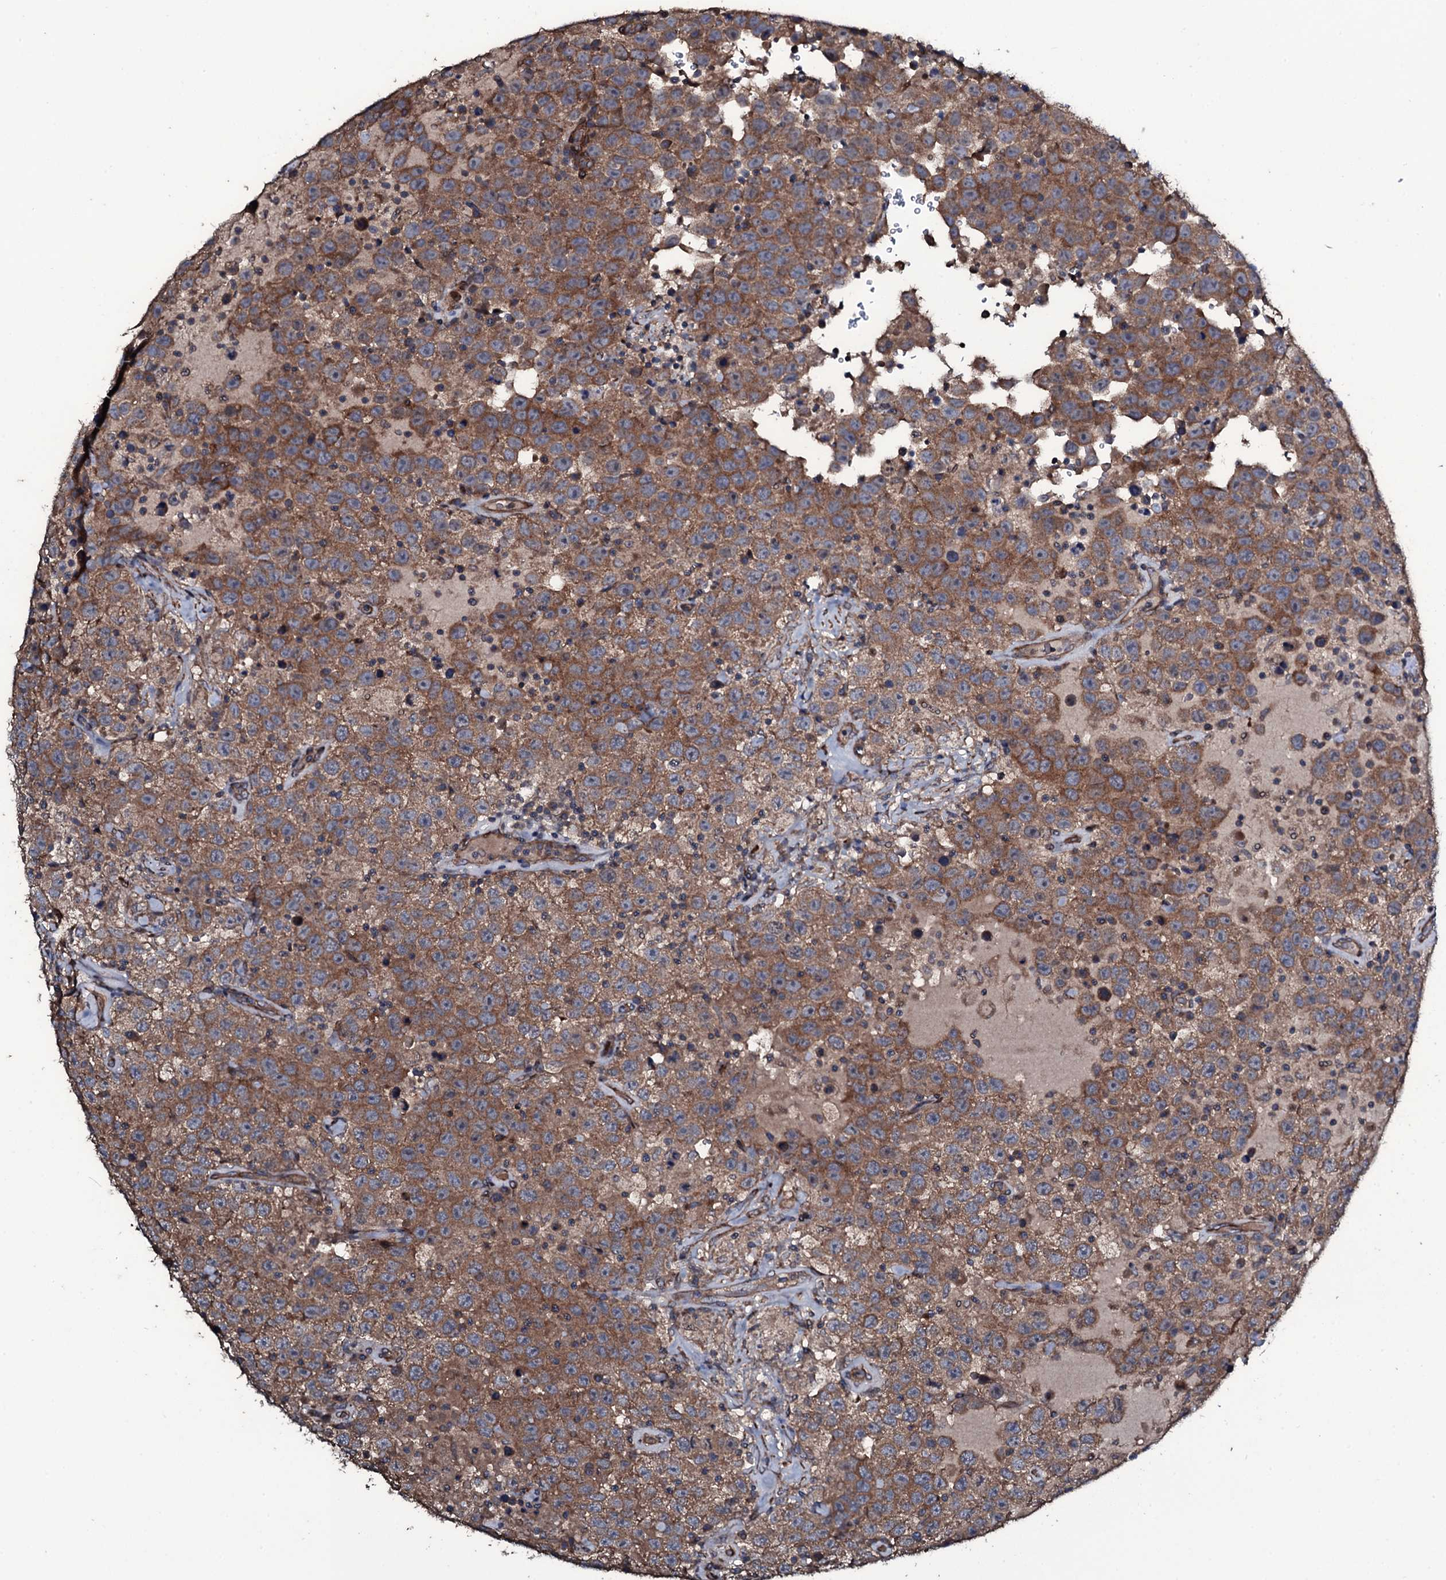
{"staining": {"intensity": "moderate", "quantity": ">75%", "location": "cytoplasmic/membranous"}, "tissue": "testis cancer", "cell_type": "Tumor cells", "image_type": "cancer", "snomed": [{"axis": "morphology", "description": "Seminoma, NOS"}, {"axis": "topography", "description": "Testis"}], "caption": "DAB (3,3'-diaminobenzidine) immunohistochemical staining of testis cancer demonstrates moderate cytoplasmic/membranous protein positivity in about >75% of tumor cells.", "gene": "WIPF3", "patient": {"sex": "male", "age": 41}}